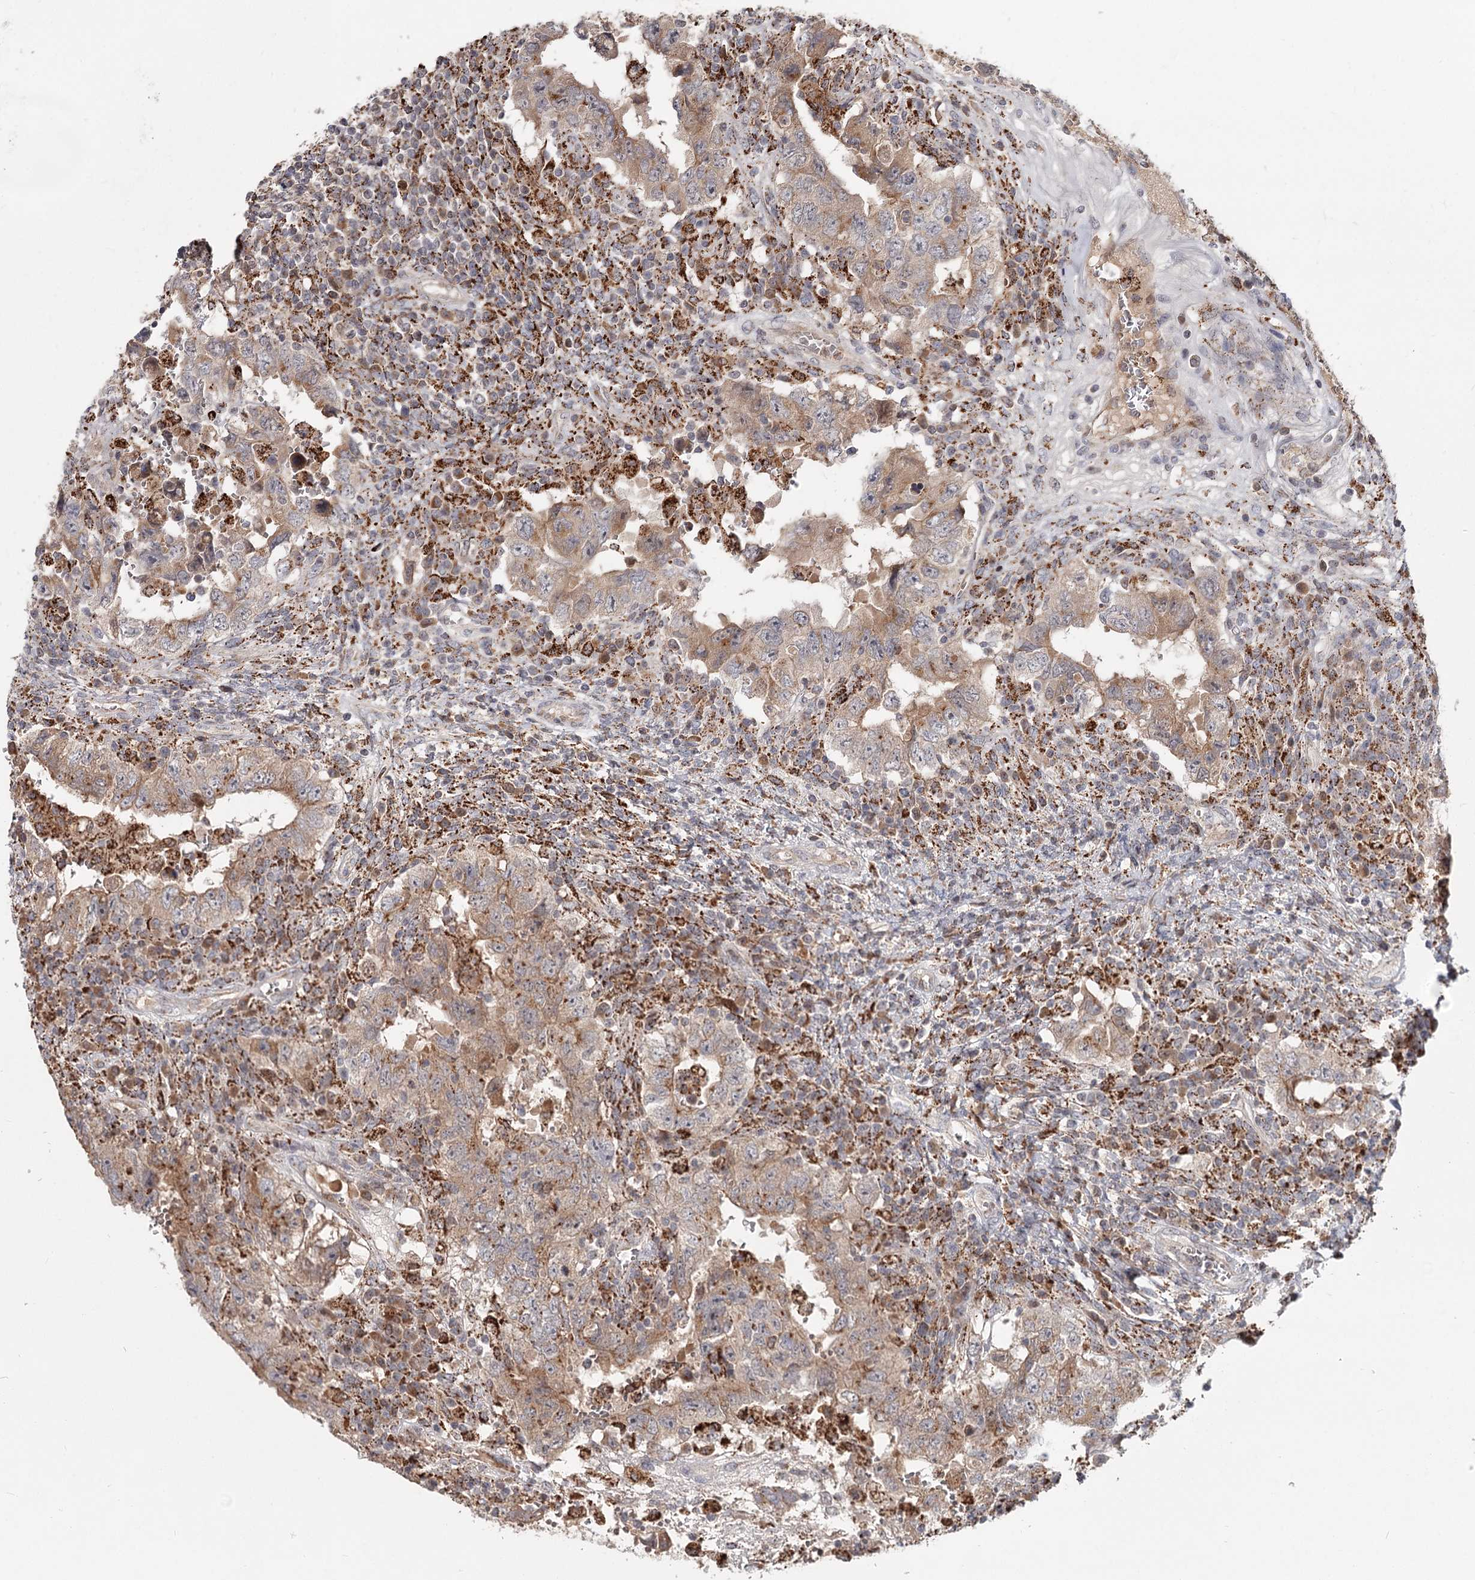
{"staining": {"intensity": "moderate", "quantity": "25%-75%", "location": "cytoplasmic/membranous"}, "tissue": "testis cancer", "cell_type": "Tumor cells", "image_type": "cancer", "snomed": [{"axis": "morphology", "description": "Carcinoma, Embryonal, NOS"}, {"axis": "topography", "description": "Testis"}], "caption": "Immunohistochemical staining of human testis cancer (embryonal carcinoma) reveals moderate cytoplasmic/membranous protein expression in about 25%-75% of tumor cells.", "gene": "CDC123", "patient": {"sex": "male", "age": 26}}